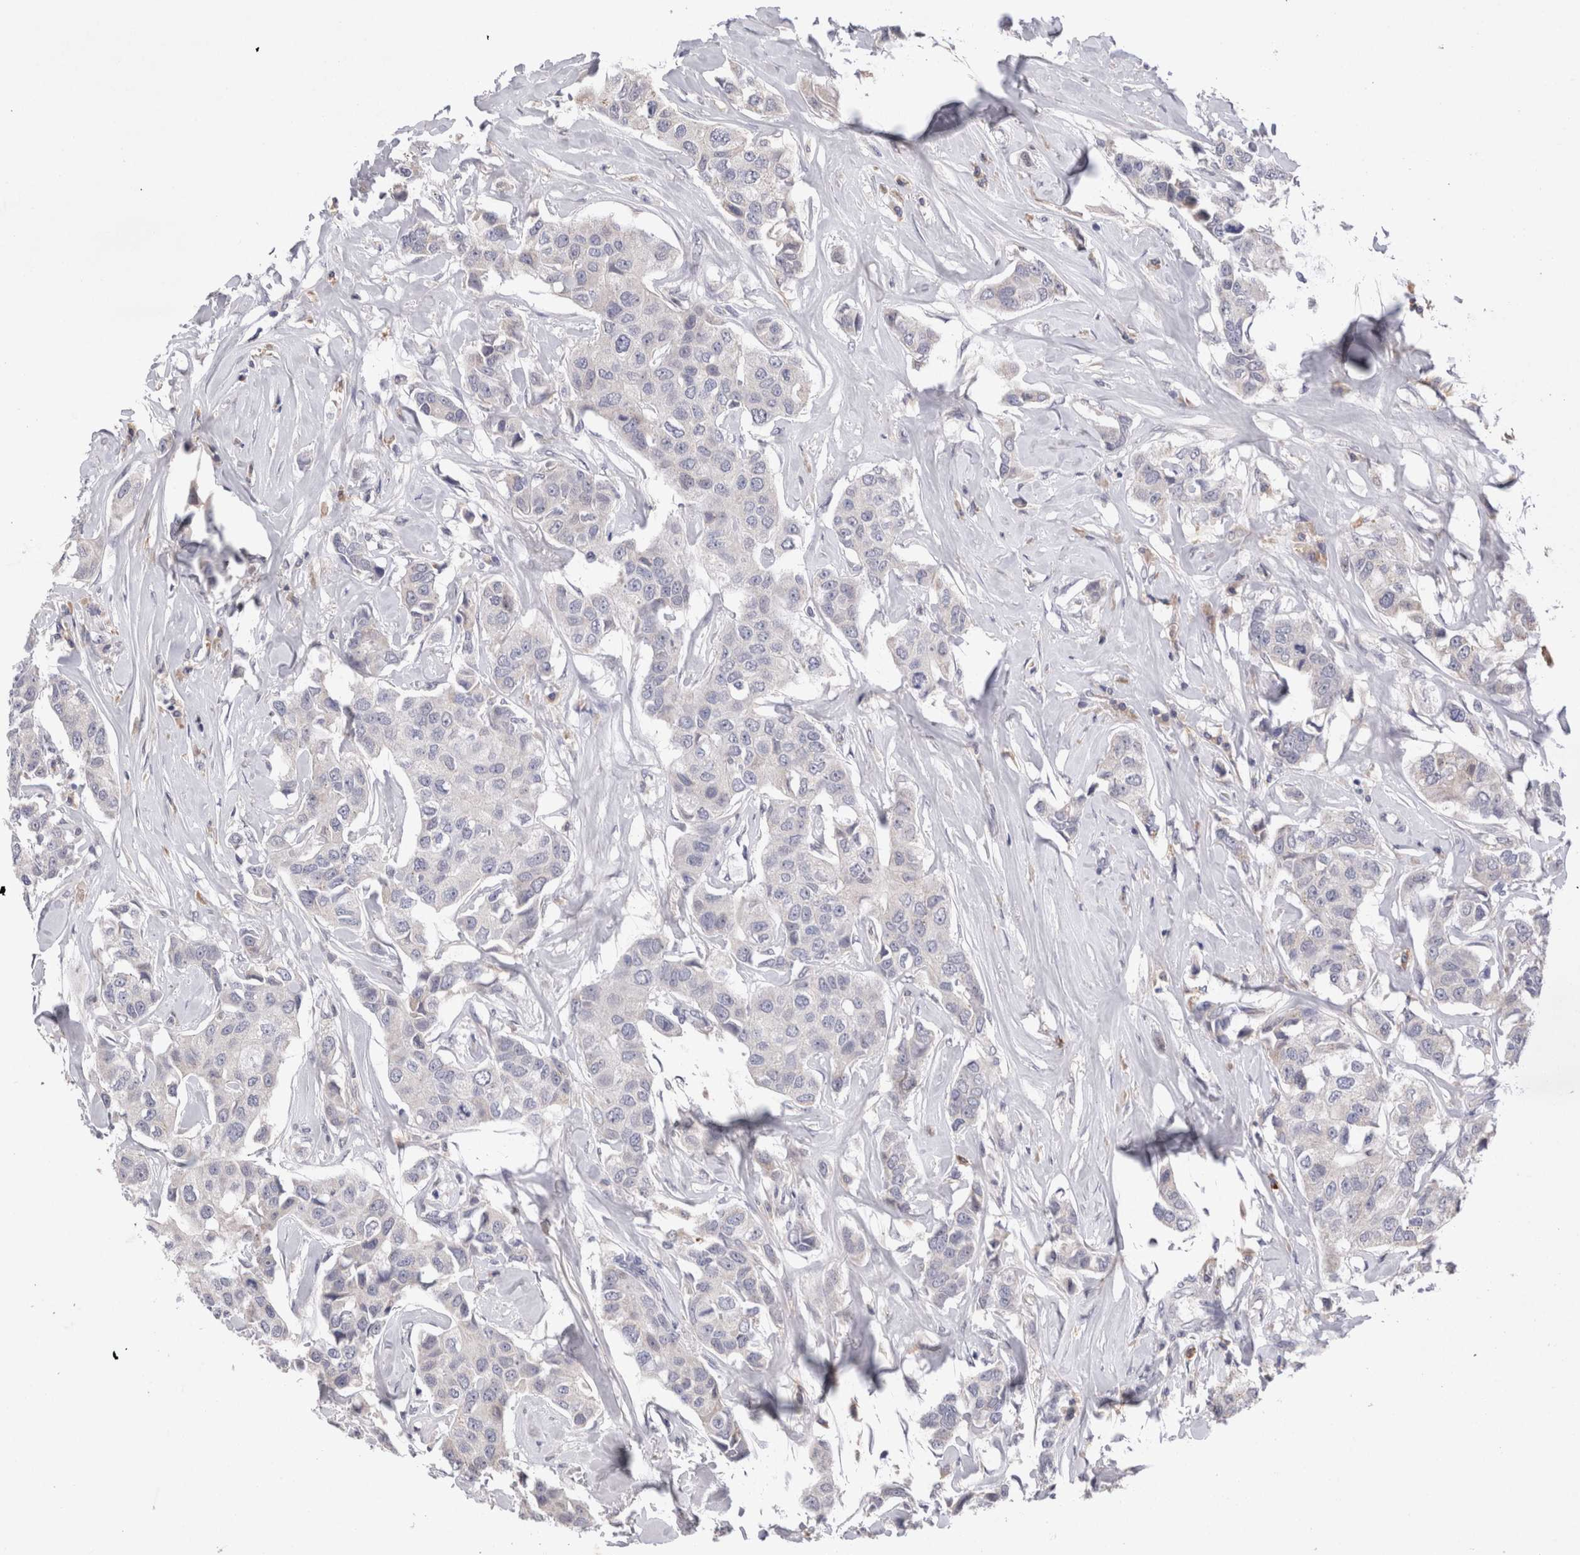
{"staining": {"intensity": "negative", "quantity": "none", "location": "none"}, "tissue": "breast cancer", "cell_type": "Tumor cells", "image_type": "cancer", "snomed": [{"axis": "morphology", "description": "Duct carcinoma"}, {"axis": "topography", "description": "Breast"}], "caption": "The immunohistochemistry image has no significant expression in tumor cells of breast cancer tissue. The staining was performed using DAB (3,3'-diaminobenzidine) to visualize the protein expression in brown, while the nuclei were stained in blue with hematoxylin (Magnification: 20x).", "gene": "VSIG4", "patient": {"sex": "female", "age": 80}}